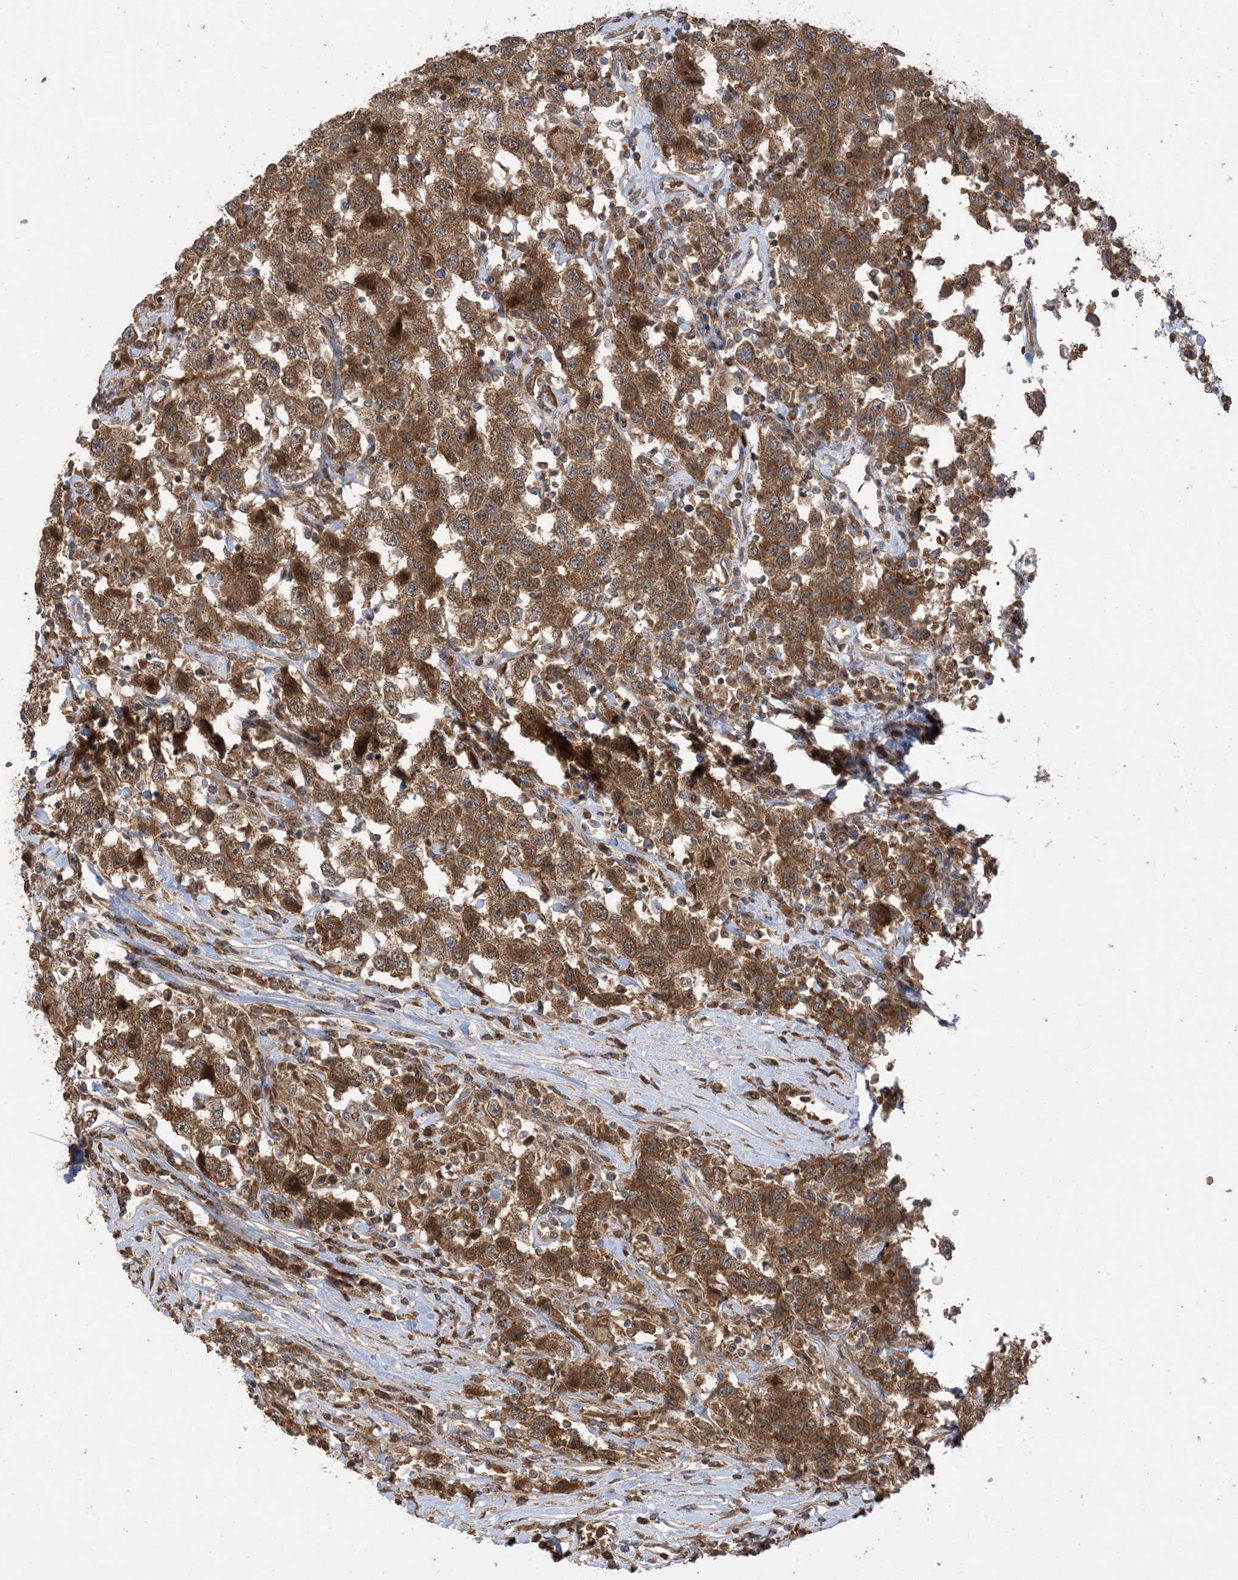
{"staining": {"intensity": "strong", "quantity": ">75%", "location": "cytoplasmic/membranous"}, "tissue": "testis cancer", "cell_type": "Tumor cells", "image_type": "cancer", "snomed": [{"axis": "morphology", "description": "Seminoma, NOS"}, {"axis": "topography", "description": "Testis"}], "caption": "Testis cancer (seminoma) tissue reveals strong cytoplasmic/membranous positivity in approximately >75% of tumor cells The staining was performed using DAB (3,3'-diaminobenzidine) to visualize the protein expression in brown, while the nuclei were stained in blue with hematoxylin (Magnification: 20x).", "gene": "PUSL1", "patient": {"sex": "male", "age": 41}}